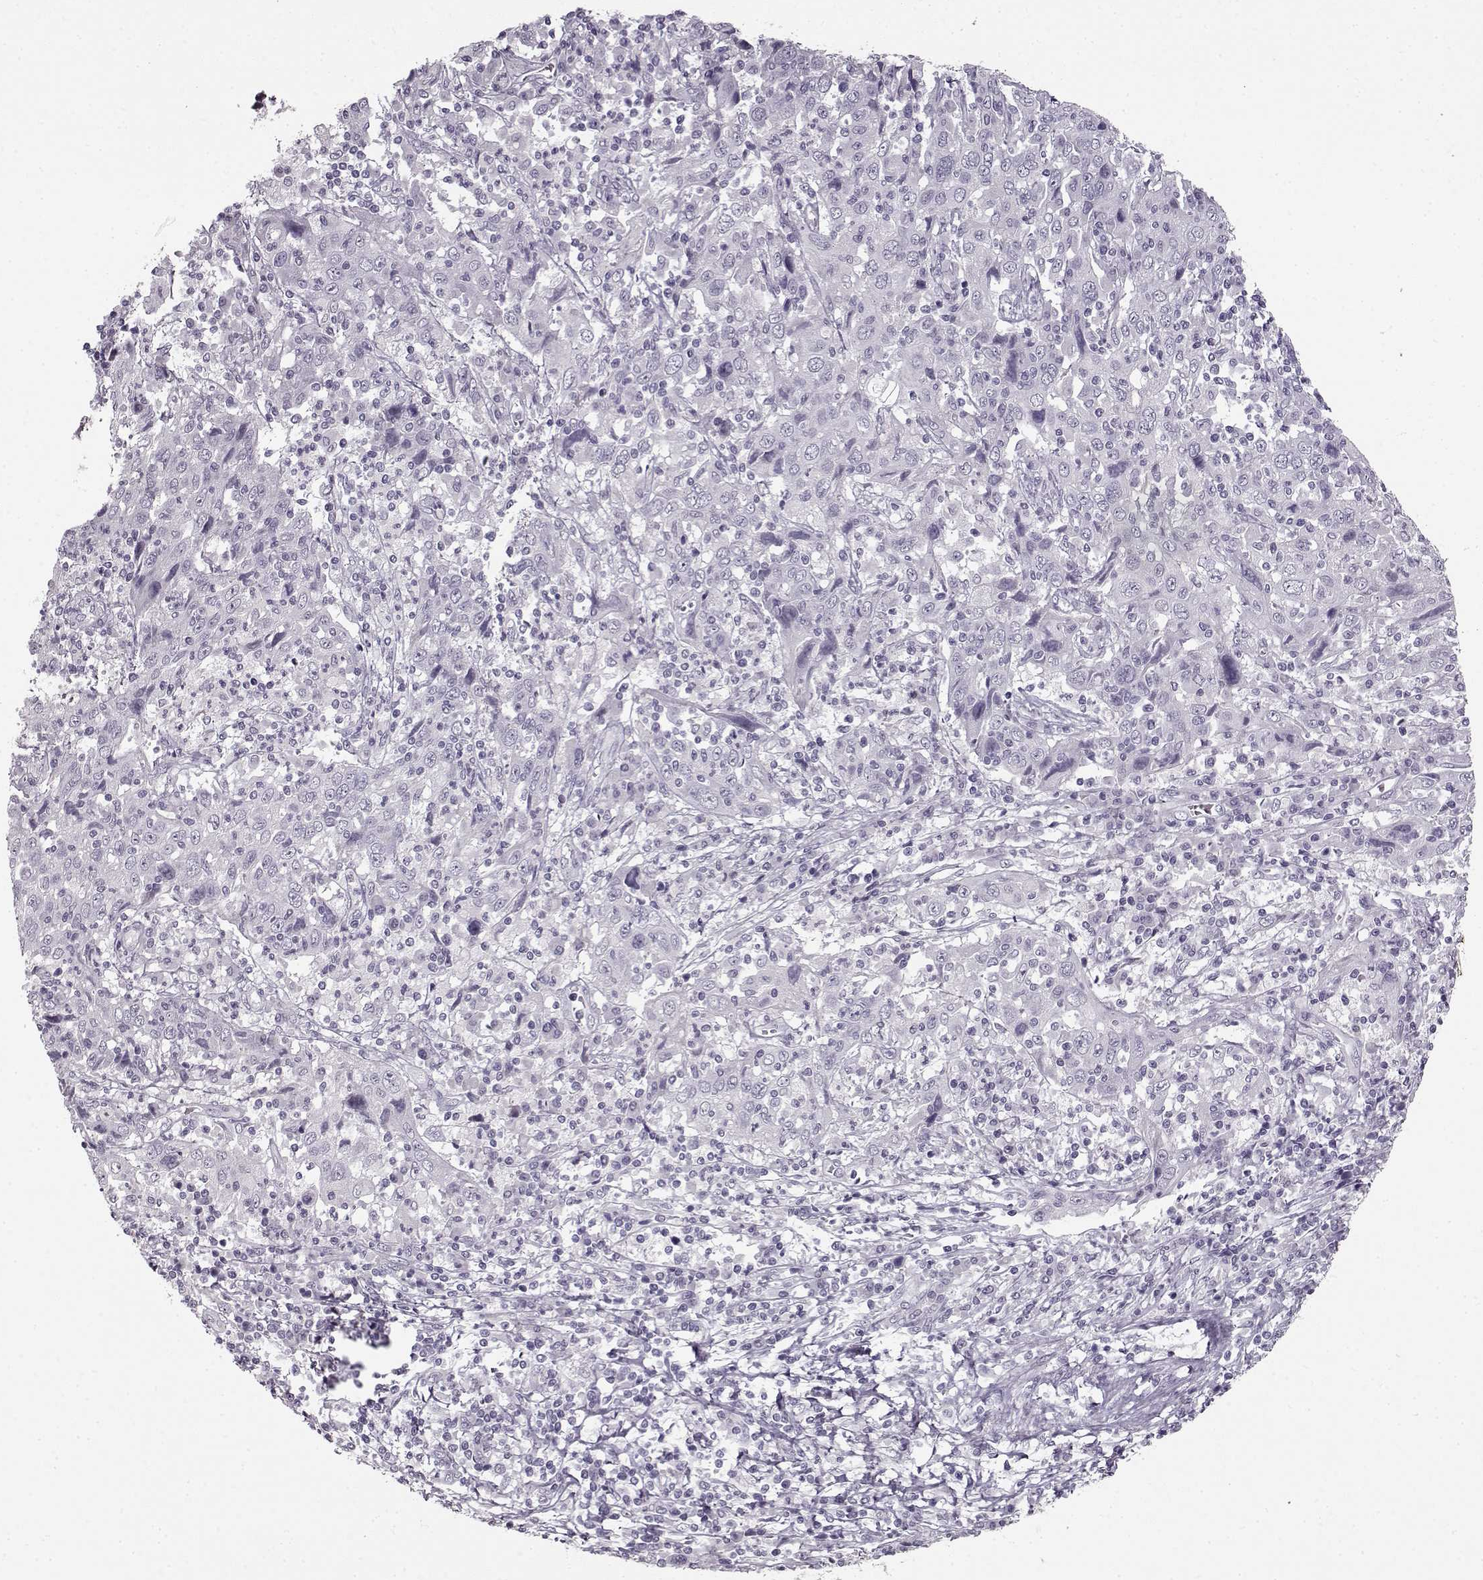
{"staining": {"intensity": "negative", "quantity": "none", "location": "none"}, "tissue": "cervical cancer", "cell_type": "Tumor cells", "image_type": "cancer", "snomed": [{"axis": "morphology", "description": "Squamous cell carcinoma, NOS"}, {"axis": "topography", "description": "Cervix"}], "caption": "A micrograph of cervical squamous cell carcinoma stained for a protein demonstrates no brown staining in tumor cells.", "gene": "FSHB", "patient": {"sex": "female", "age": 46}}